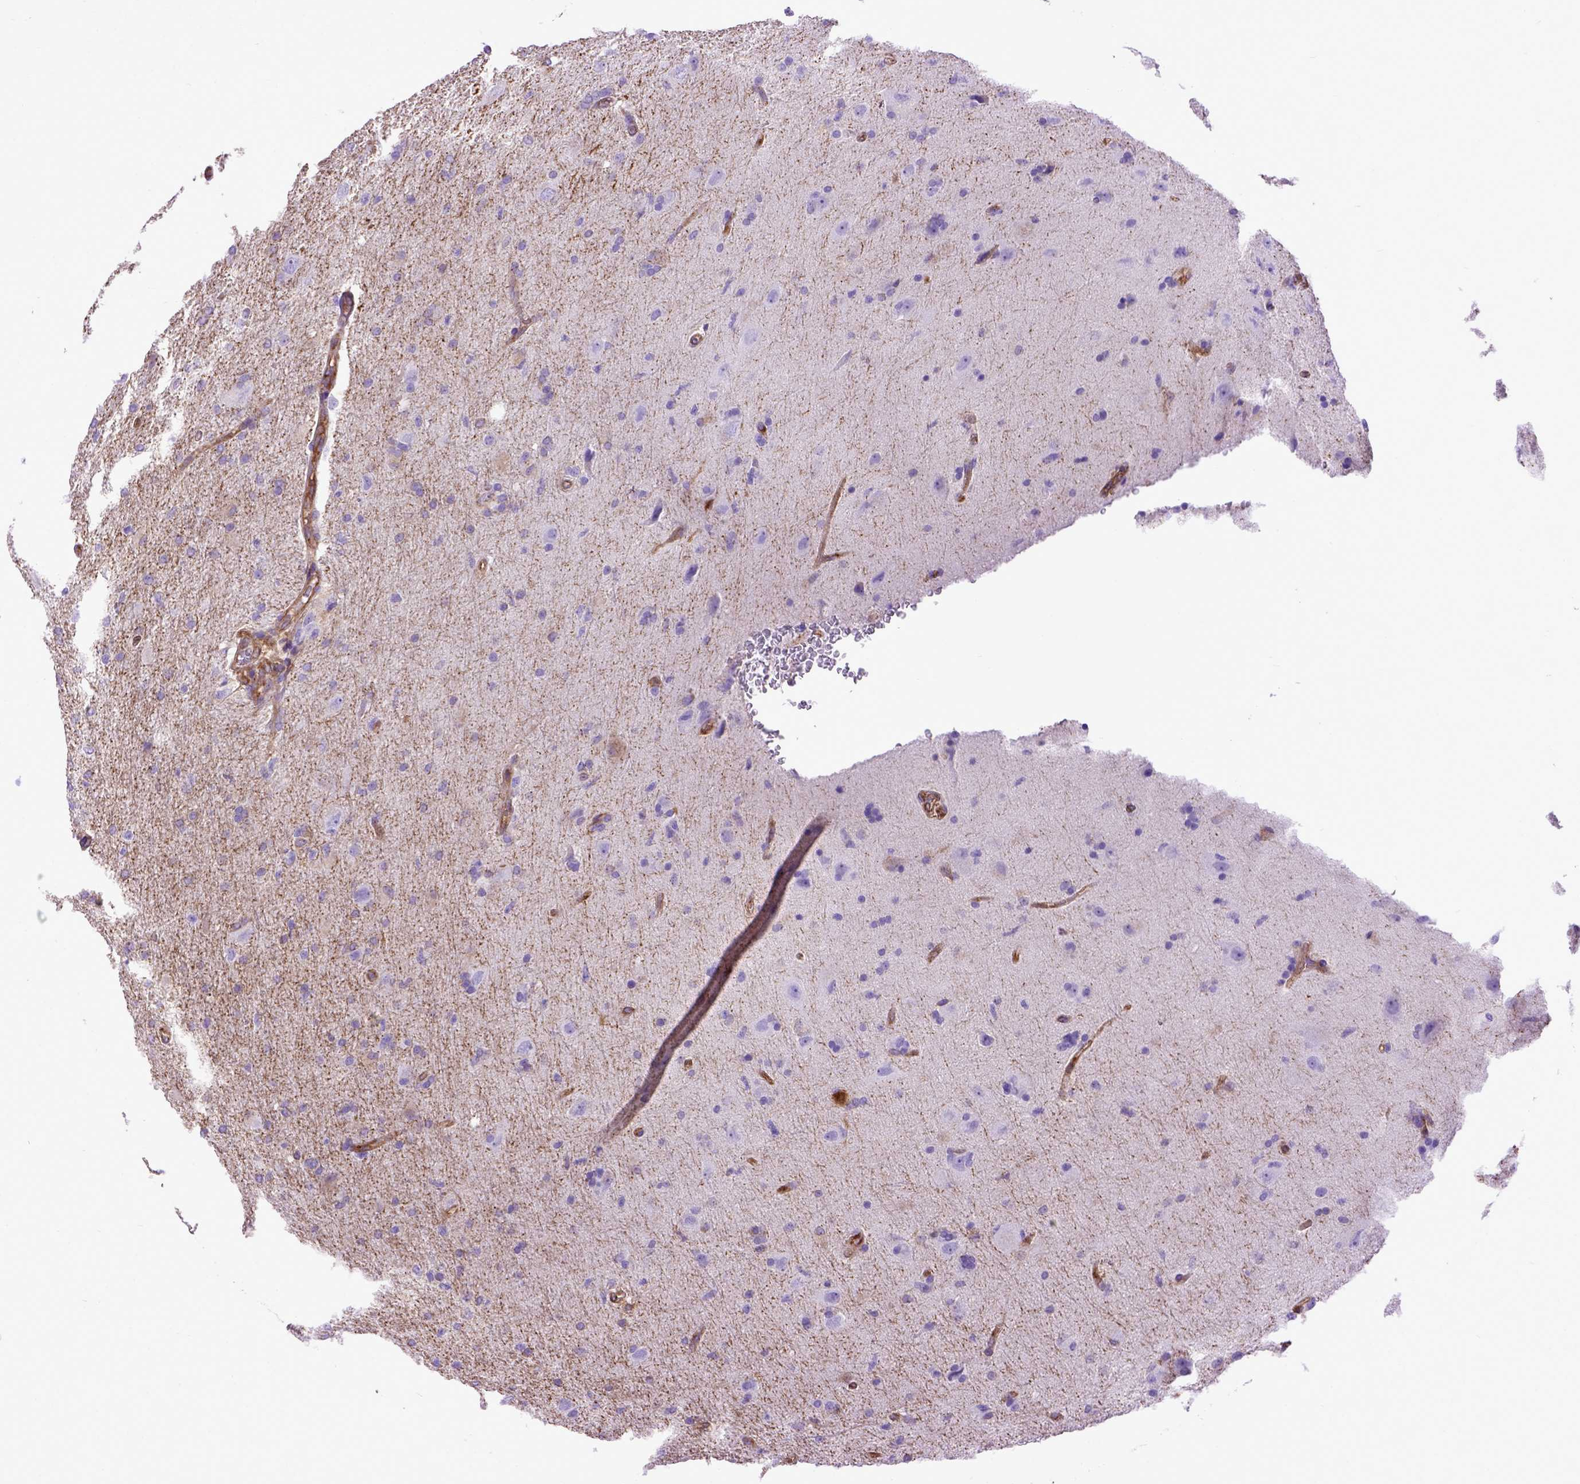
{"staining": {"intensity": "negative", "quantity": "none", "location": "none"}, "tissue": "glioma", "cell_type": "Tumor cells", "image_type": "cancer", "snomed": [{"axis": "morphology", "description": "Glioma, malignant, High grade"}, {"axis": "topography", "description": "Cerebral cortex"}], "caption": "A histopathology image of glioma stained for a protein displays no brown staining in tumor cells.", "gene": "MVP", "patient": {"sex": "male", "age": 70}}